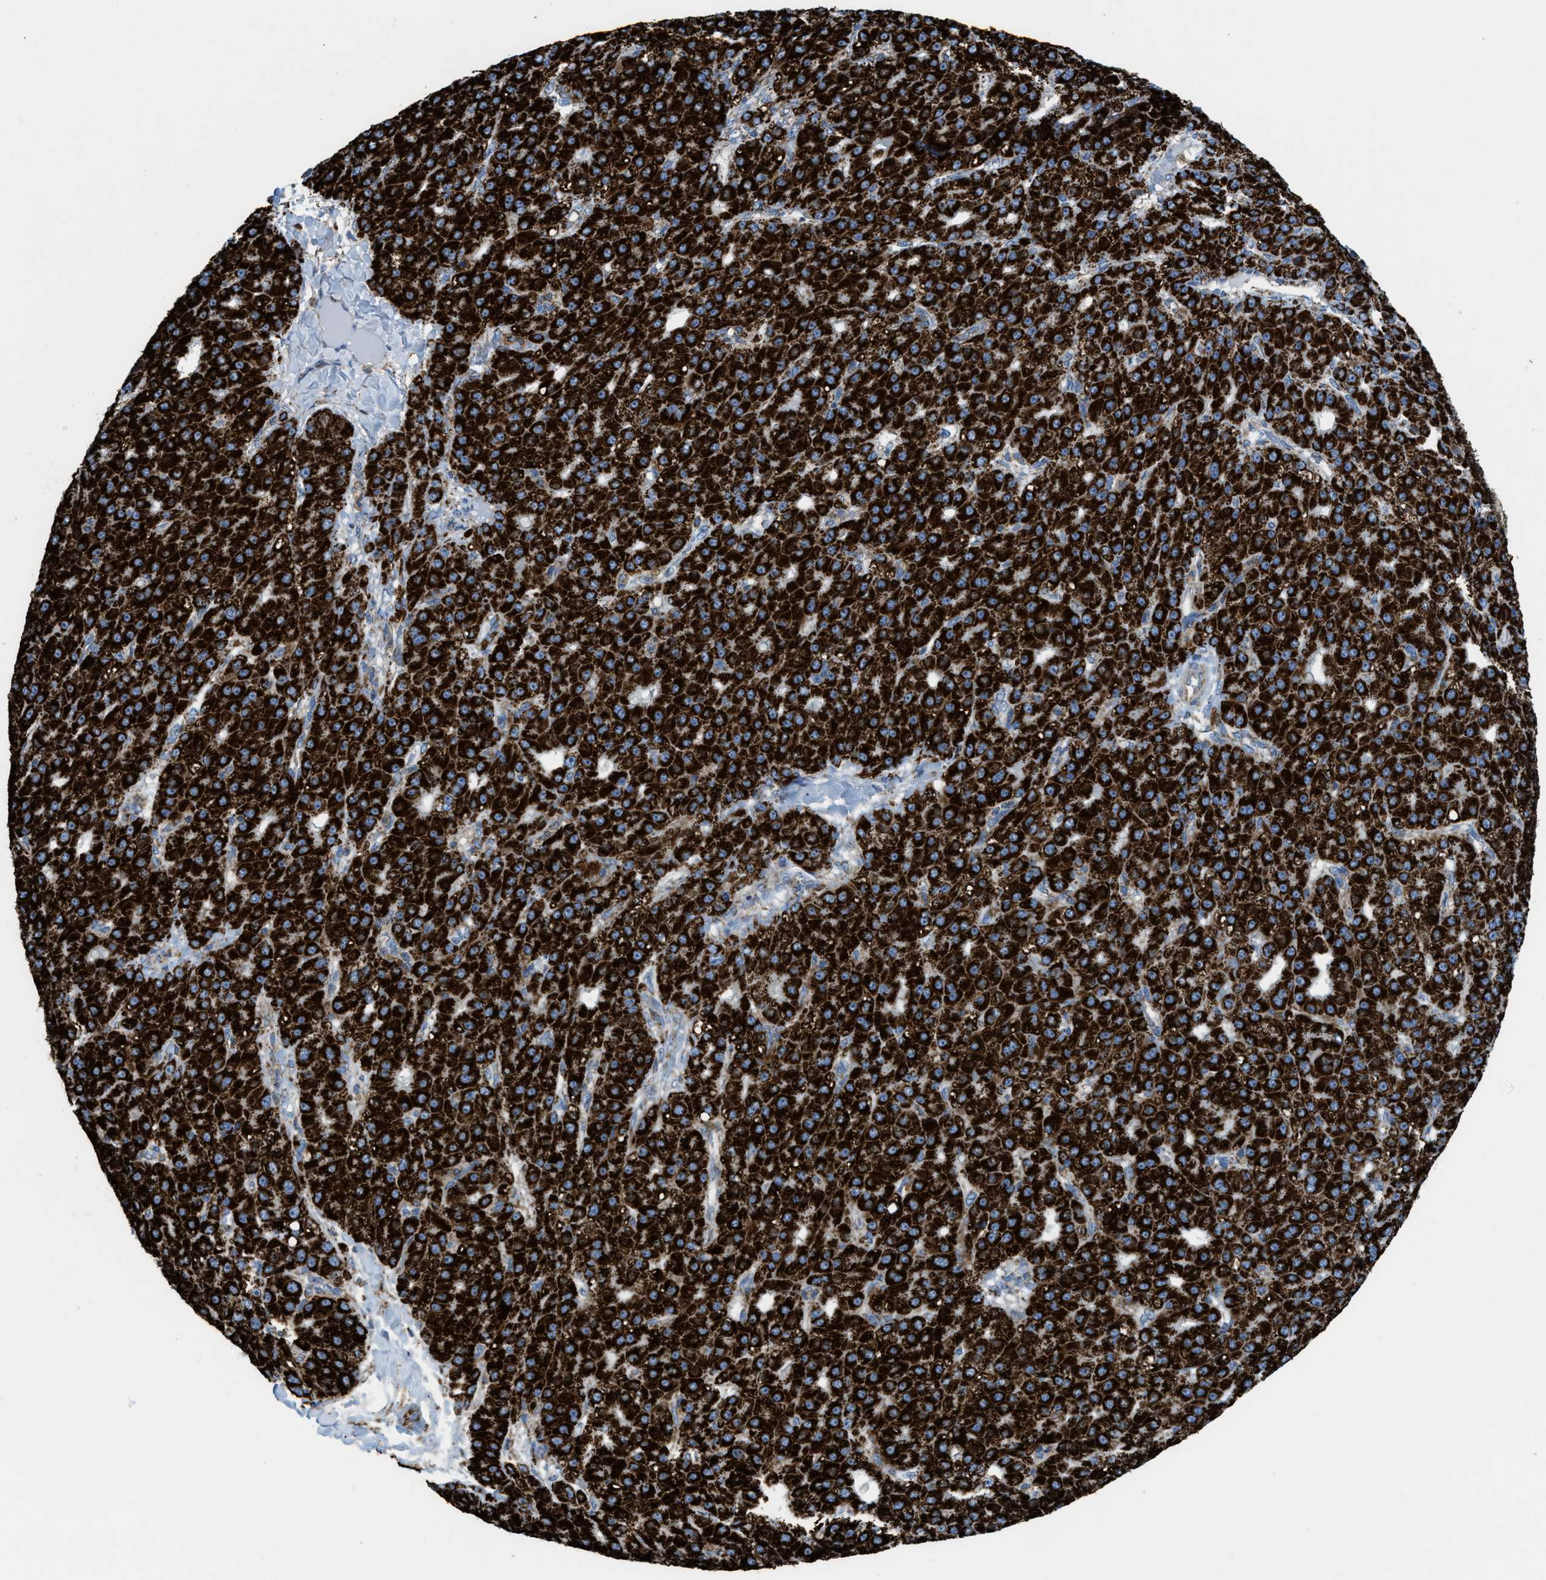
{"staining": {"intensity": "strong", "quantity": ">75%", "location": "cytoplasmic/membranous"}, "tissue": "liver cancer", "cell_type": "Tumor cells", "image_type": "cancer", "snomed": [{"axis": "morphology", "description": "Carcinoma, Hepatocellular, NOS"}, {"axis": "topography", "description": "Liver"}], "caption": "Liver cancer stained with DAB (3,3'-diaminobenzidine) IHC displays high levels of strong cytoplasmic/membranous staining in approximately >75% of tumor cells.", "gene": "ECHS1", "patient": {"sex": "male", "age": 67}}